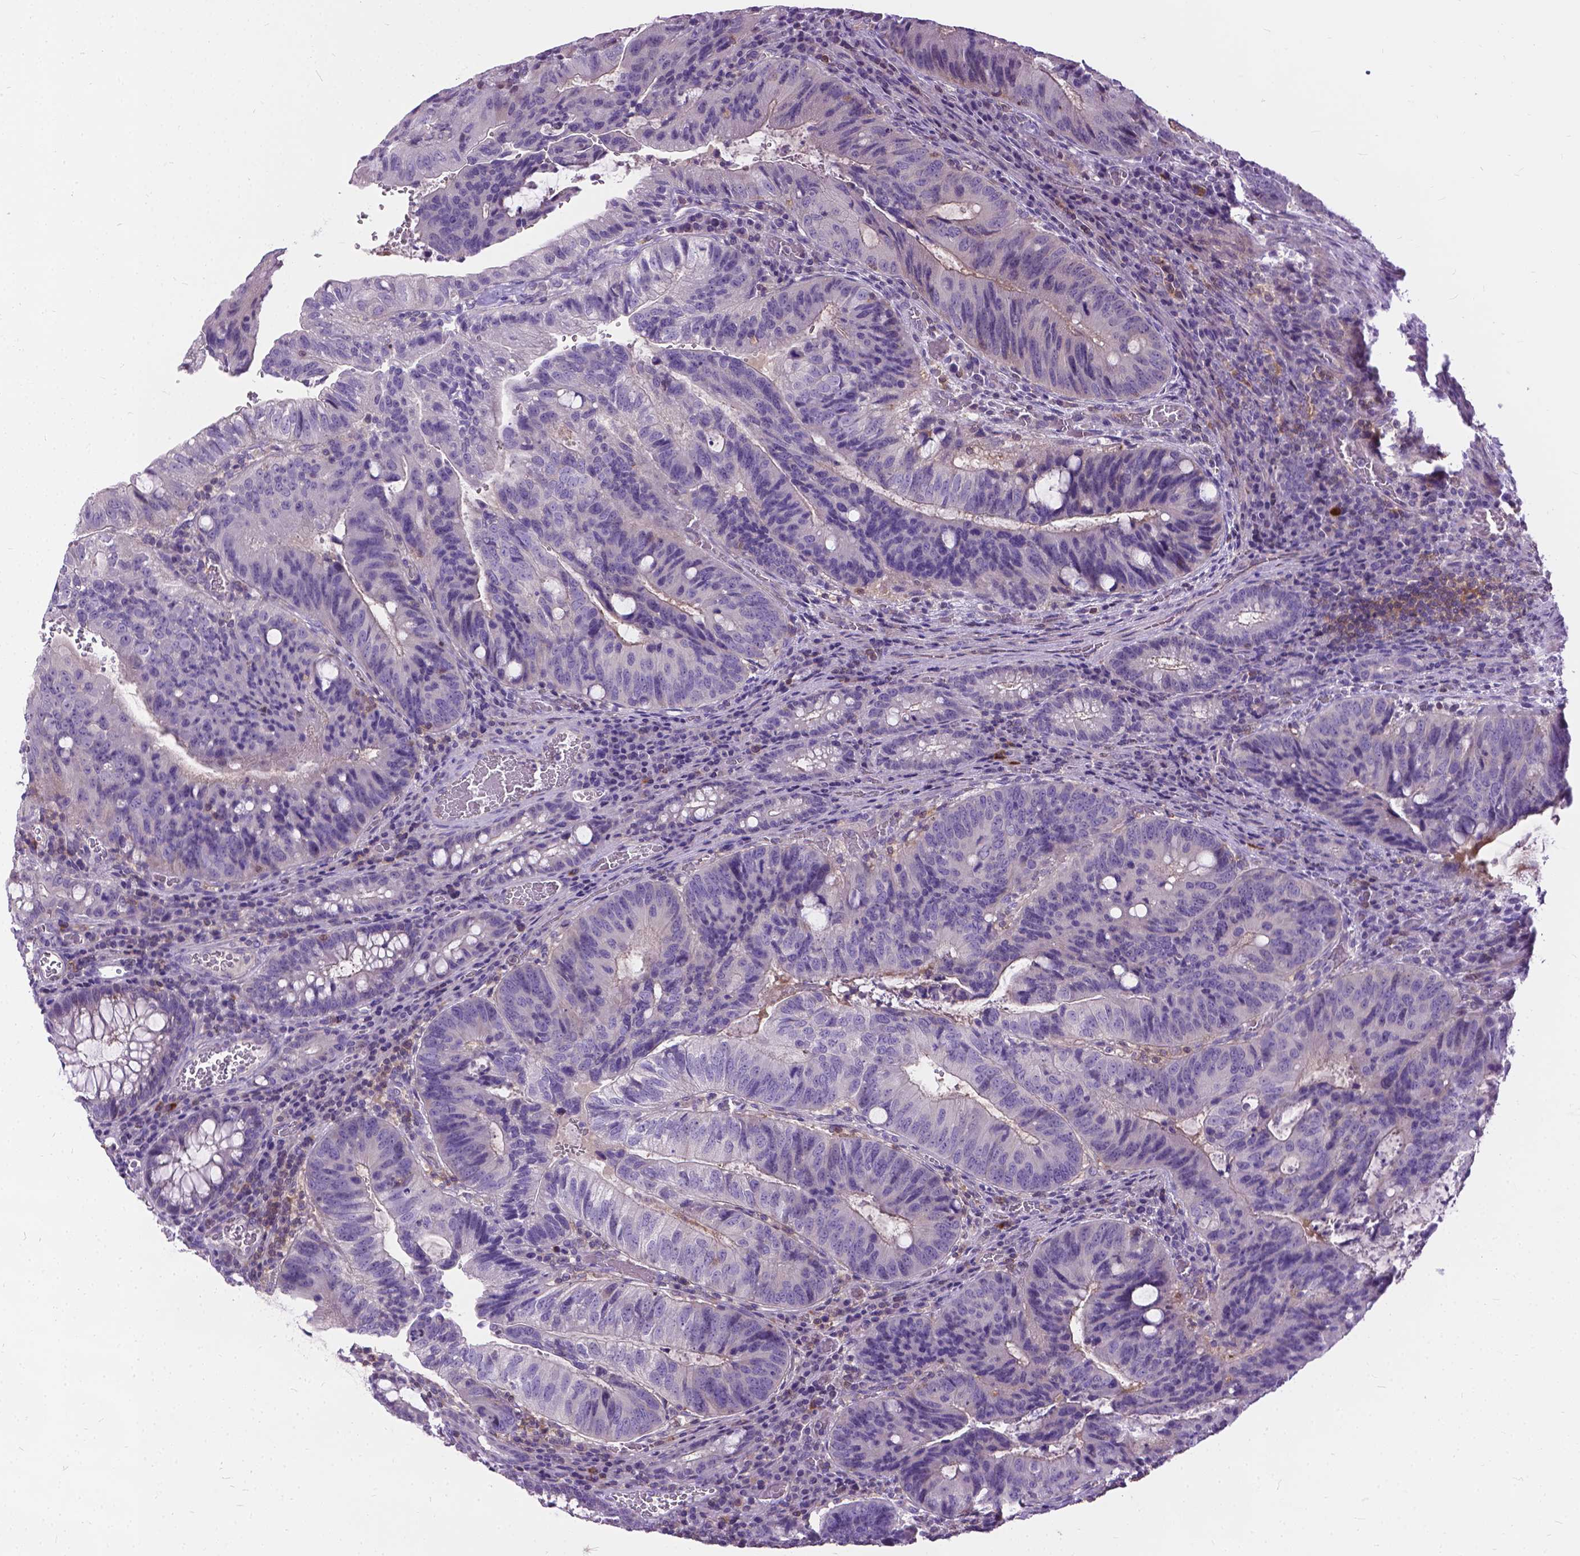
{"staining": {"intensity": "negative", "quantity": "none", "location": "none"}, "tissue": "colorectal cancer", "cell_type": "Tumor cells", "image_type": "cancer", "snomed": [{"axis": "morphology", "description": "Adenocarcinoma, NOS"}, {"axis": "topography", "description": "Colon"}], "caption": "Tumor cells show no significant protein expression in colorectal cancer (adenocarcinoma). (Stains: DAB (3,3'-diaminobenzidine) immunohistochemistry with hematoxylin counter stain, Microscopy: brightfield microscopy at high magnification).", "gene": "JAK3", "patient": {"sex": "male", "age": 67}}